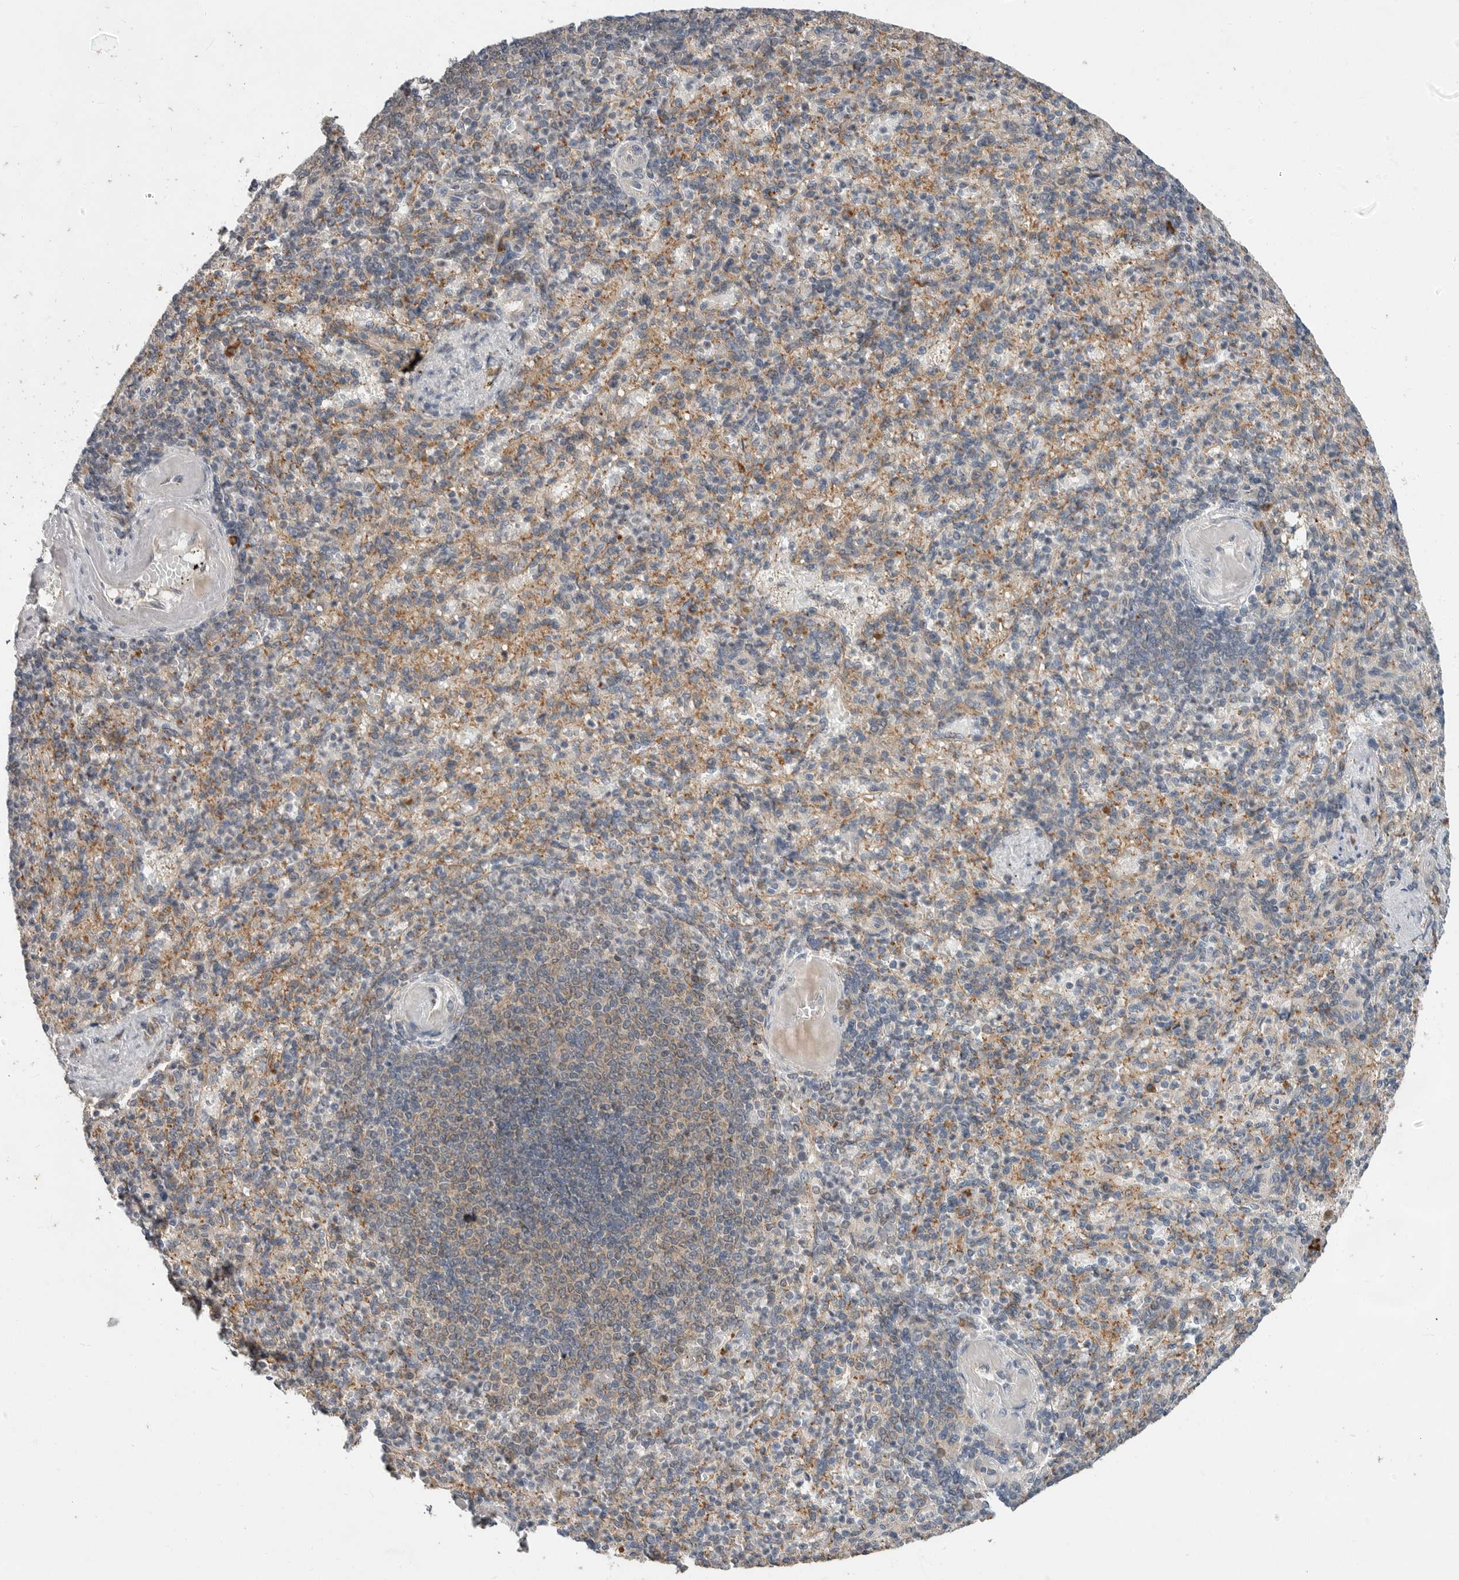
{"staining": {"intensity": "negative", "quantity": "none", "location": "none"}, "tissue": "spleen", "cell_type": "Cells in red pulp", "image_type": "normal", "snomed": [{"axis": "morphology", "description": "Normal tissue, NOS"}, {"axis": "topography", "description": "Spleen"}], "caption": "This is an immunohistochemistry (IHC) histopathology image of unremarkable human spleen. There is no positivity in cells in red pulp.", "gene": "OSBPL9", "patient": {"sex": "female", "age": 74}}